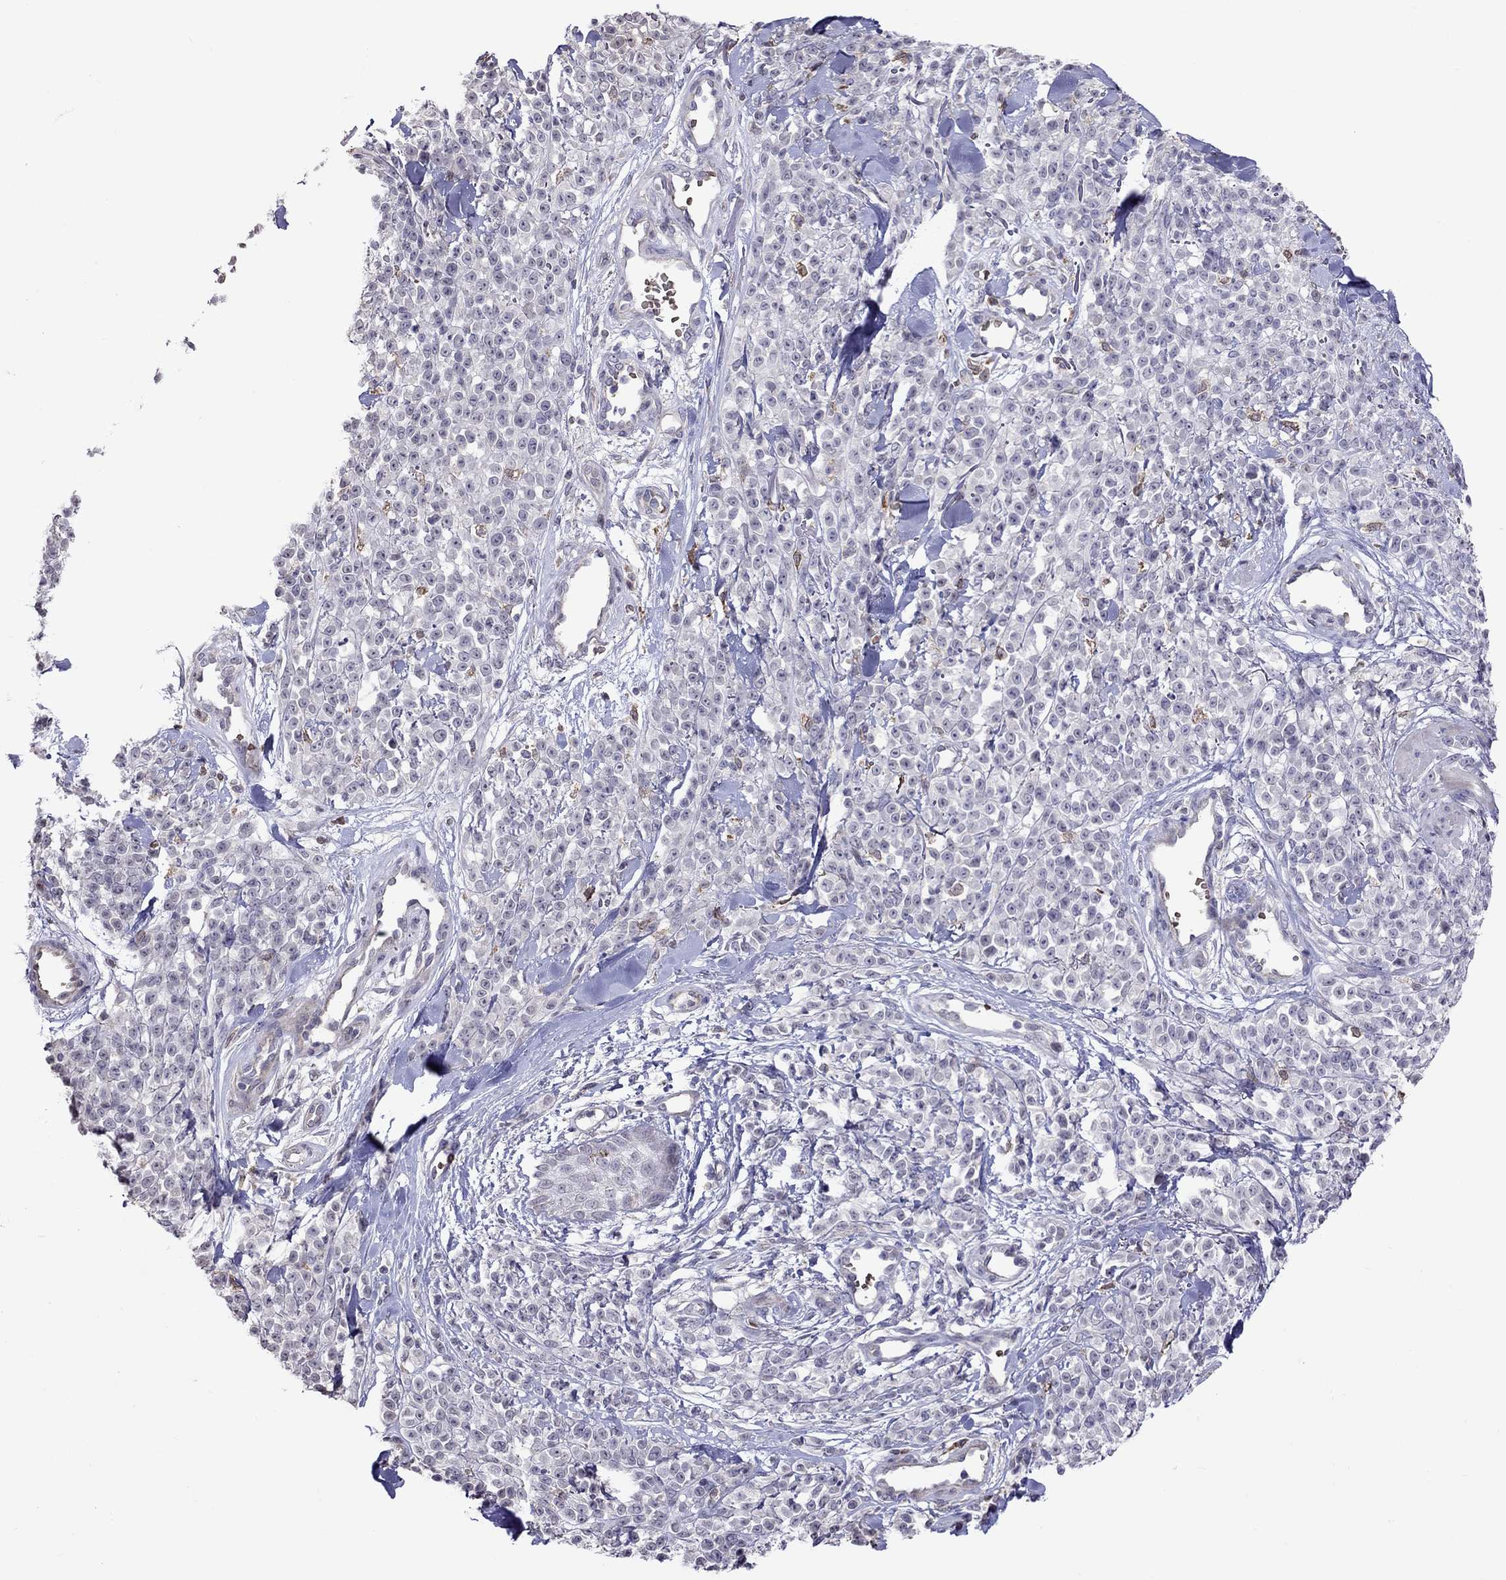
{"staining": {"intensity": "negative", "quantity": "none", "location": "none"}, "tissue": "melanoma", "cell_type": "Tumor cells", "image_type": "cancer", "snomed": [{"axis": "morphology", "description": "Malignant melanoma, NOS"}, {"axis": "topography", "description": "Skin"}, {"axis": "topography", "description": "Skin of trunk"}], "caption": "Tumor cells are negative for protein expression in human malignant melanoma.", "gene": "ADAM28", "patient": {"sex": "male", "age": 74}}